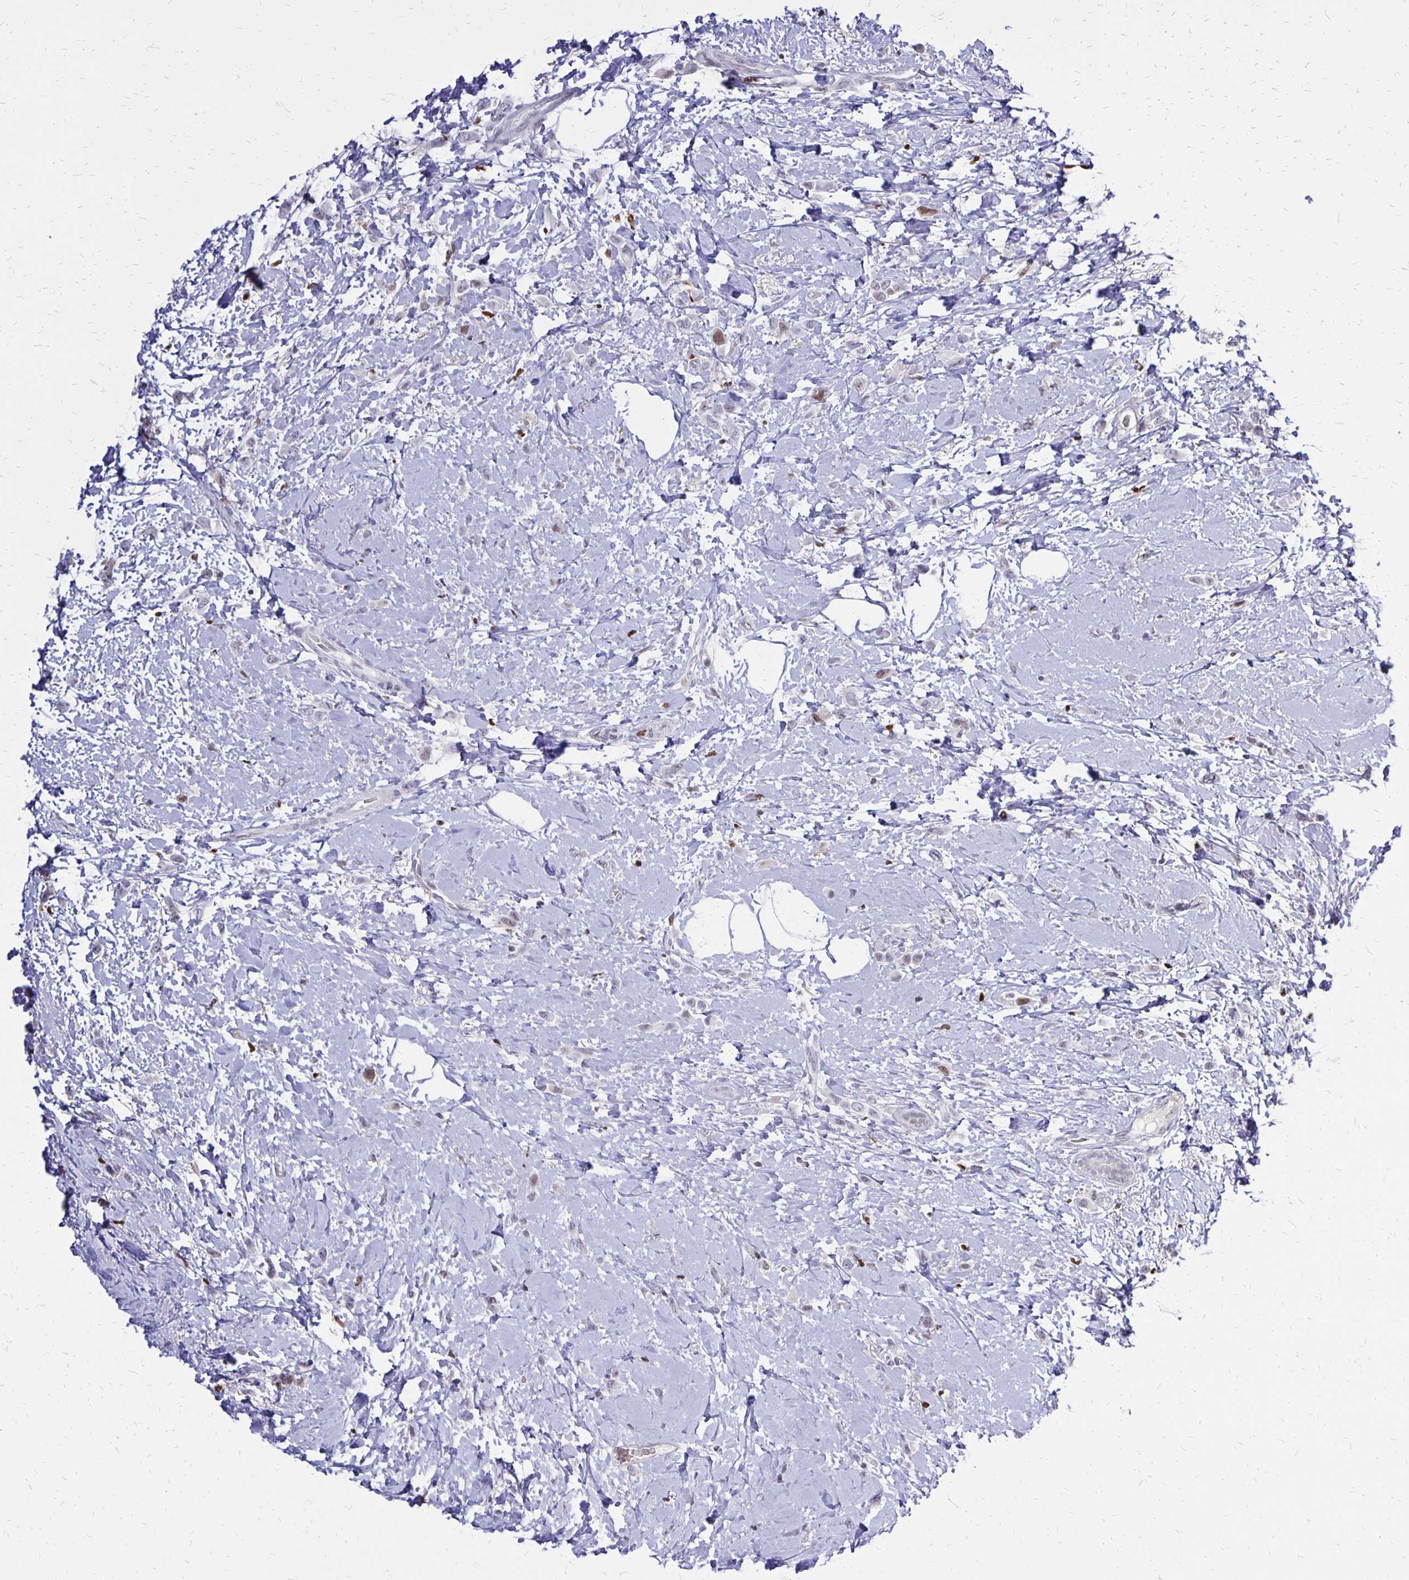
{"staining": {"intensity": "negative", "quantity": "none", "location": "none"}, "tissue": "breast cancer", "cell_type": "Tumor cells", "image_type": "cancer", "snomed": [{"axis": "morphology", "description": "Lobular carcinoma"}, {"axis": "topography", "description": "Breast"}], "caption": "This is an immunohistochemistry (IHC) micrograph of human breast cancer. There is no expression in tumor cells.", "gene": "DCK", "patient": {"sex": "female", "age": 66}}